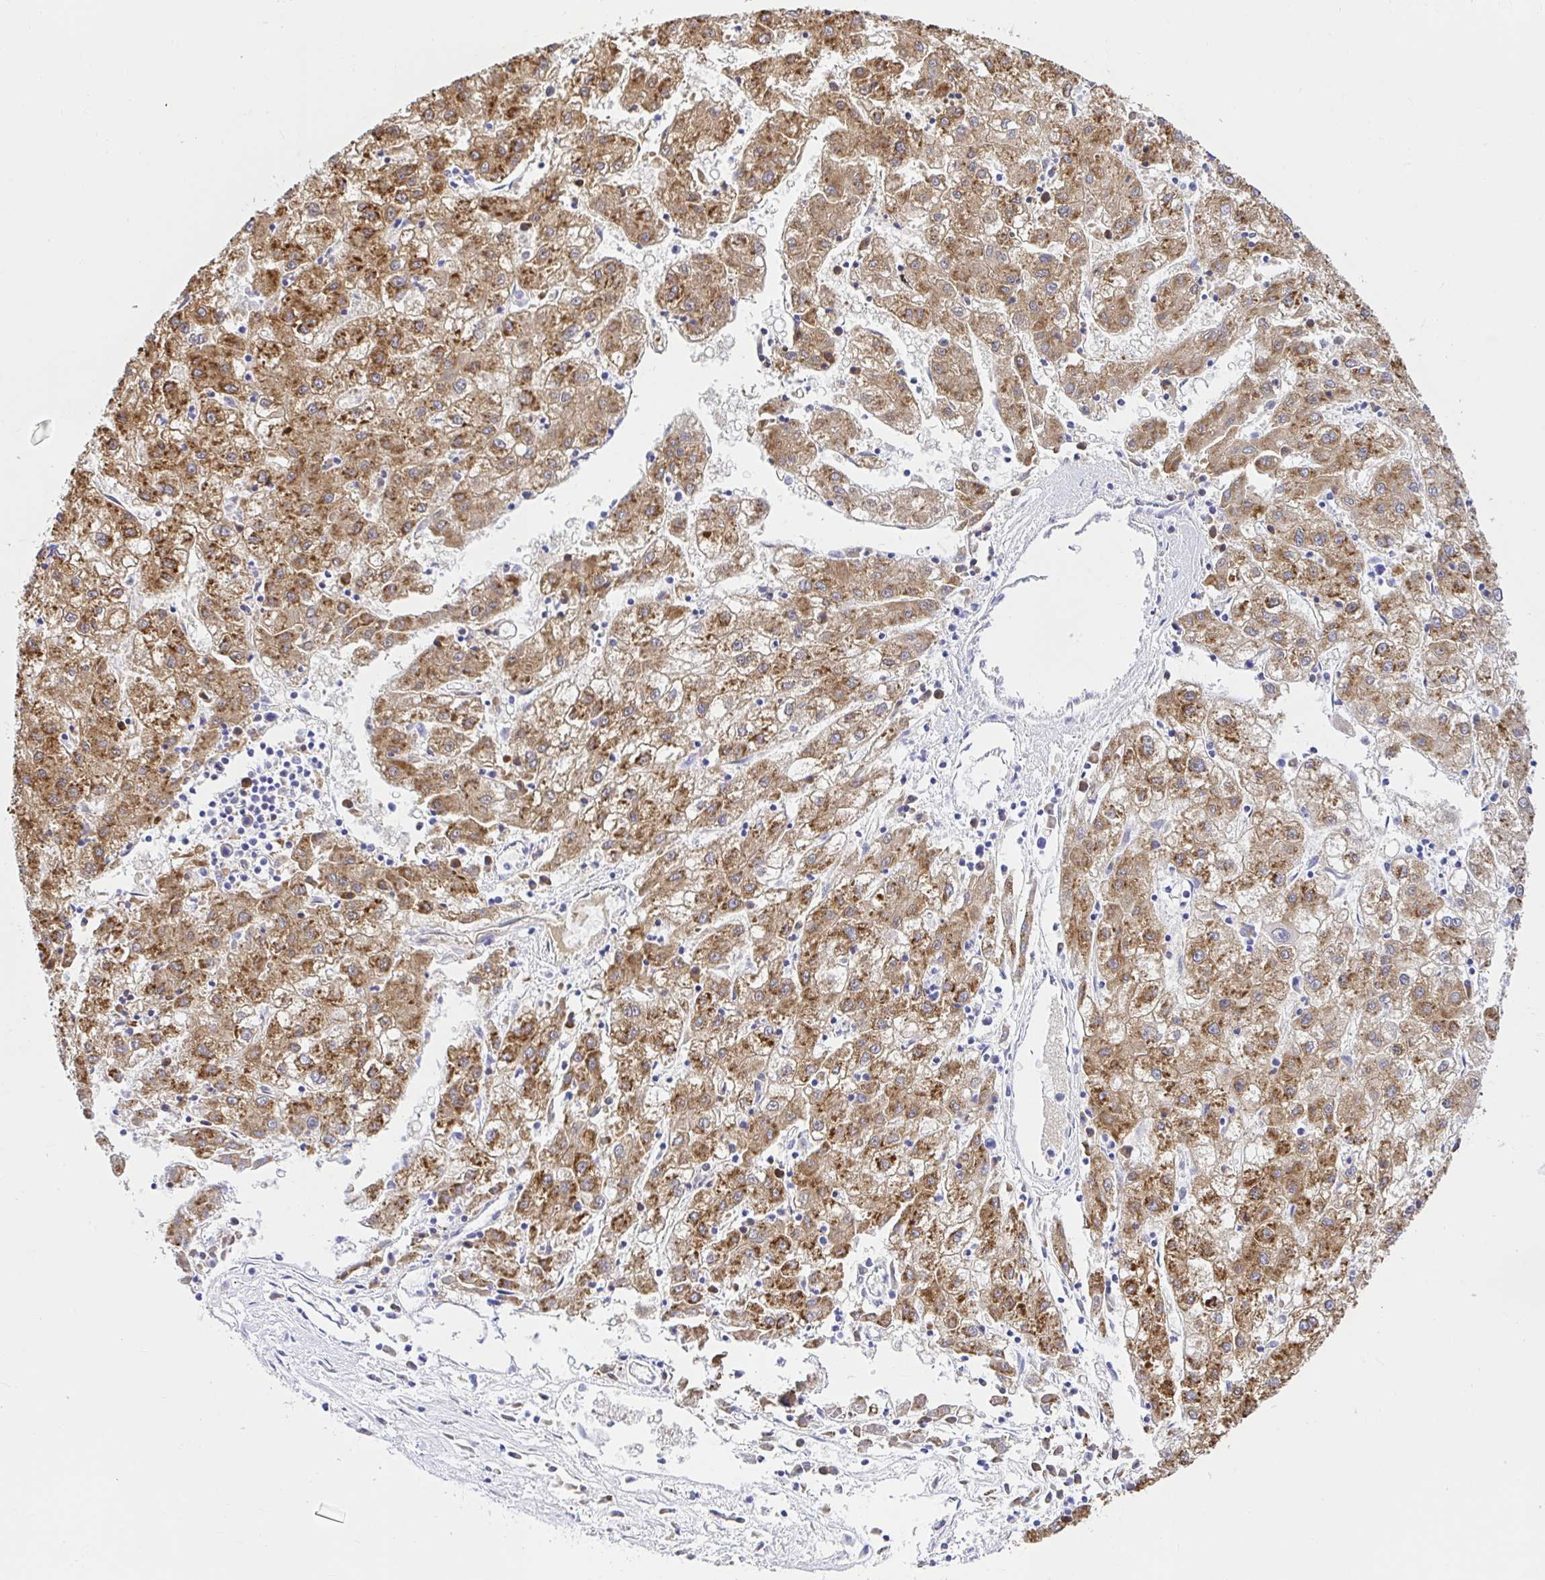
{"staining": {"intensity": "moderate", "quantity": ">75%", "location": "cytoplasmic/membranous"}, "tissue": "liver cancer", "cell_type": "Tumor cells", "image_type": "cancer", "snomed": [{"axis": "morphology", "description": "Carcinoma, Hepatocellular, NOS"}, {"axis": "topography", "description": "Liver"}], "caption": "Immunohistochemical staining of liver cancer demonstrates moderate cytoplasmic/membranous protein staining in about >75% of tumor cells.", "gene": "BACE2", "patient": {"sex": "male", "age": 72}}